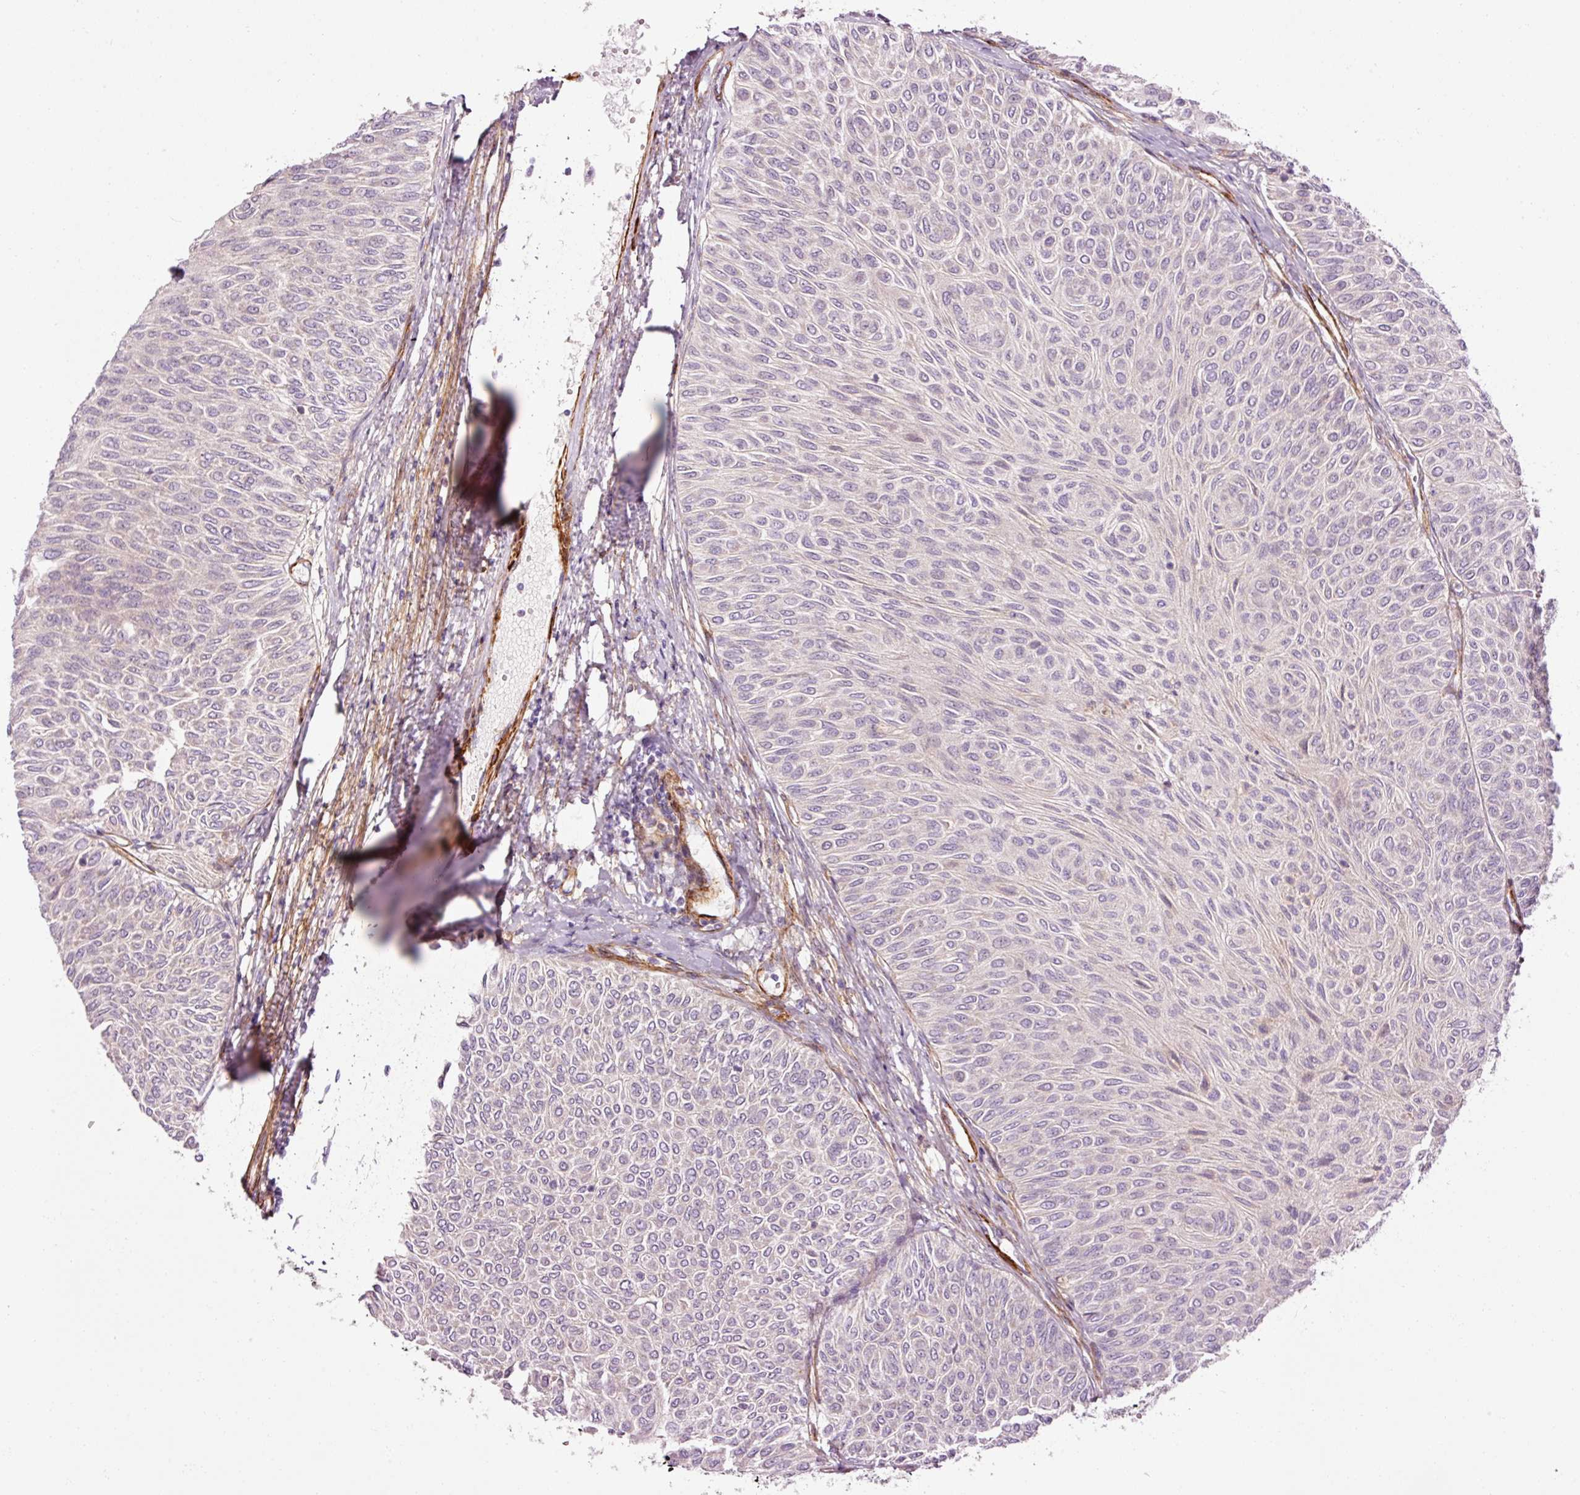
{"staining": {"intensity": "negative", "quantity": "none", "location": "none"}, "tissue": "urothelial cancer", "cell_type": "Tumor cells", "image_type": "cancer", "snomed": [{"axis": "morphology", "description": "Urothelial carcinoma, Low grade"}, {"axis": "topography", "description": "Urinary bladder"}], "caption": "Urothelial cancer was stained to show a protein in brown. There is no significant expression in tumor cells. Brightfield microscopy of IHC stained with DAB (3,3'-diaminobenzidine) (brown) and hematoxylin (blue), captured at high magnification.", "gene": "ANKRD20A1", "patient": {"sex": "male", "age": 78}}